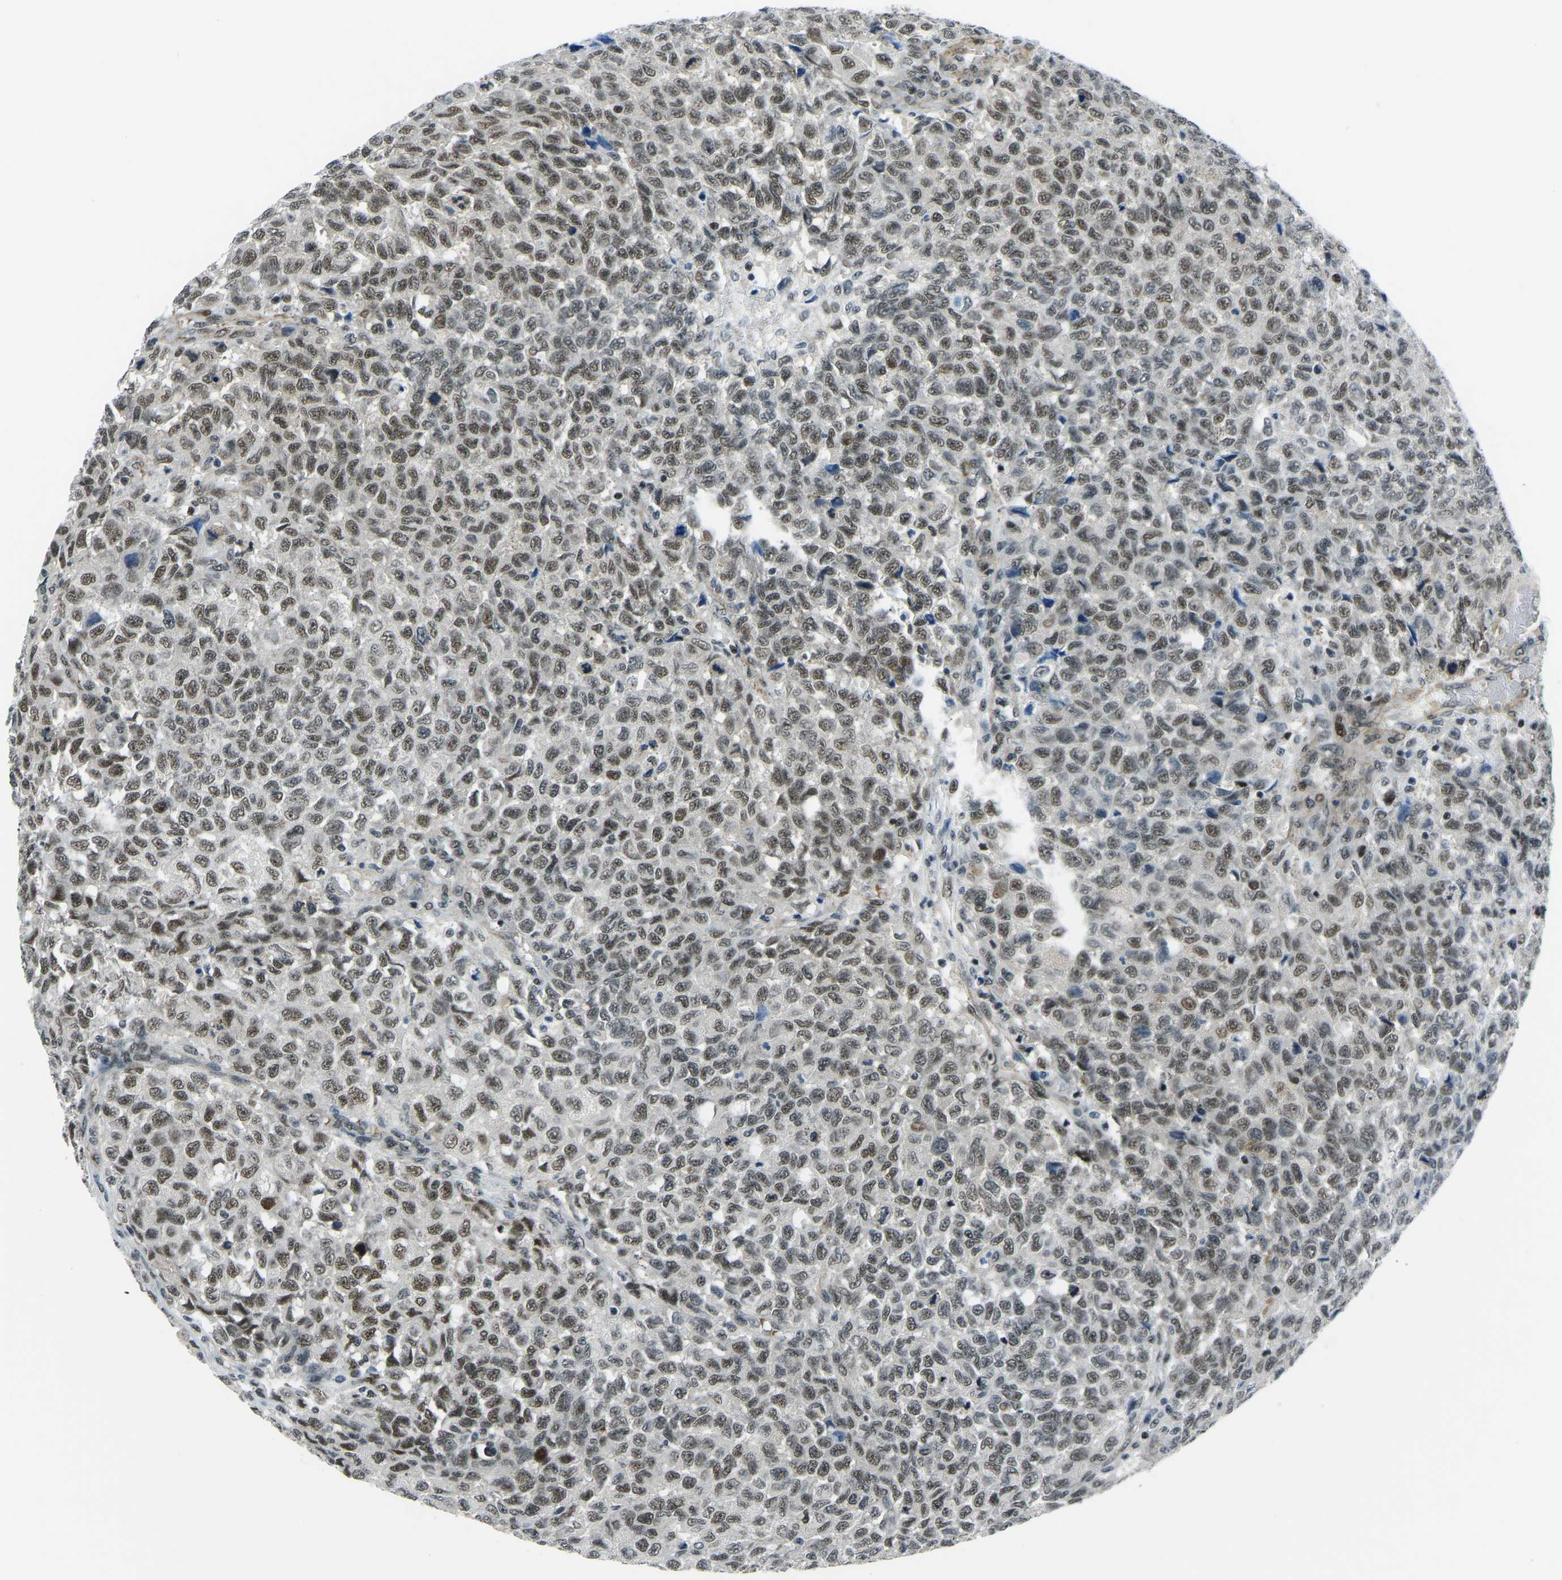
{"staining": {"intensity": "moderate", "quantity": ">75%", "location": "nuclear"}, "tissue": "testis cancer", "cell_type": "Tumor cells", "image_type": "cancer", "snomed": [{"axis": "morphology", "description": "Seminoma, NOS"}, {"axis": "topography", "description": "Testis"}], "caption": "Protein staining of testis seminoma tissue reveals moderate nuclear expression in about >75% of tumor cells.", "gene": "PRCC", "patient": {"sex": "male", "age": 59}}